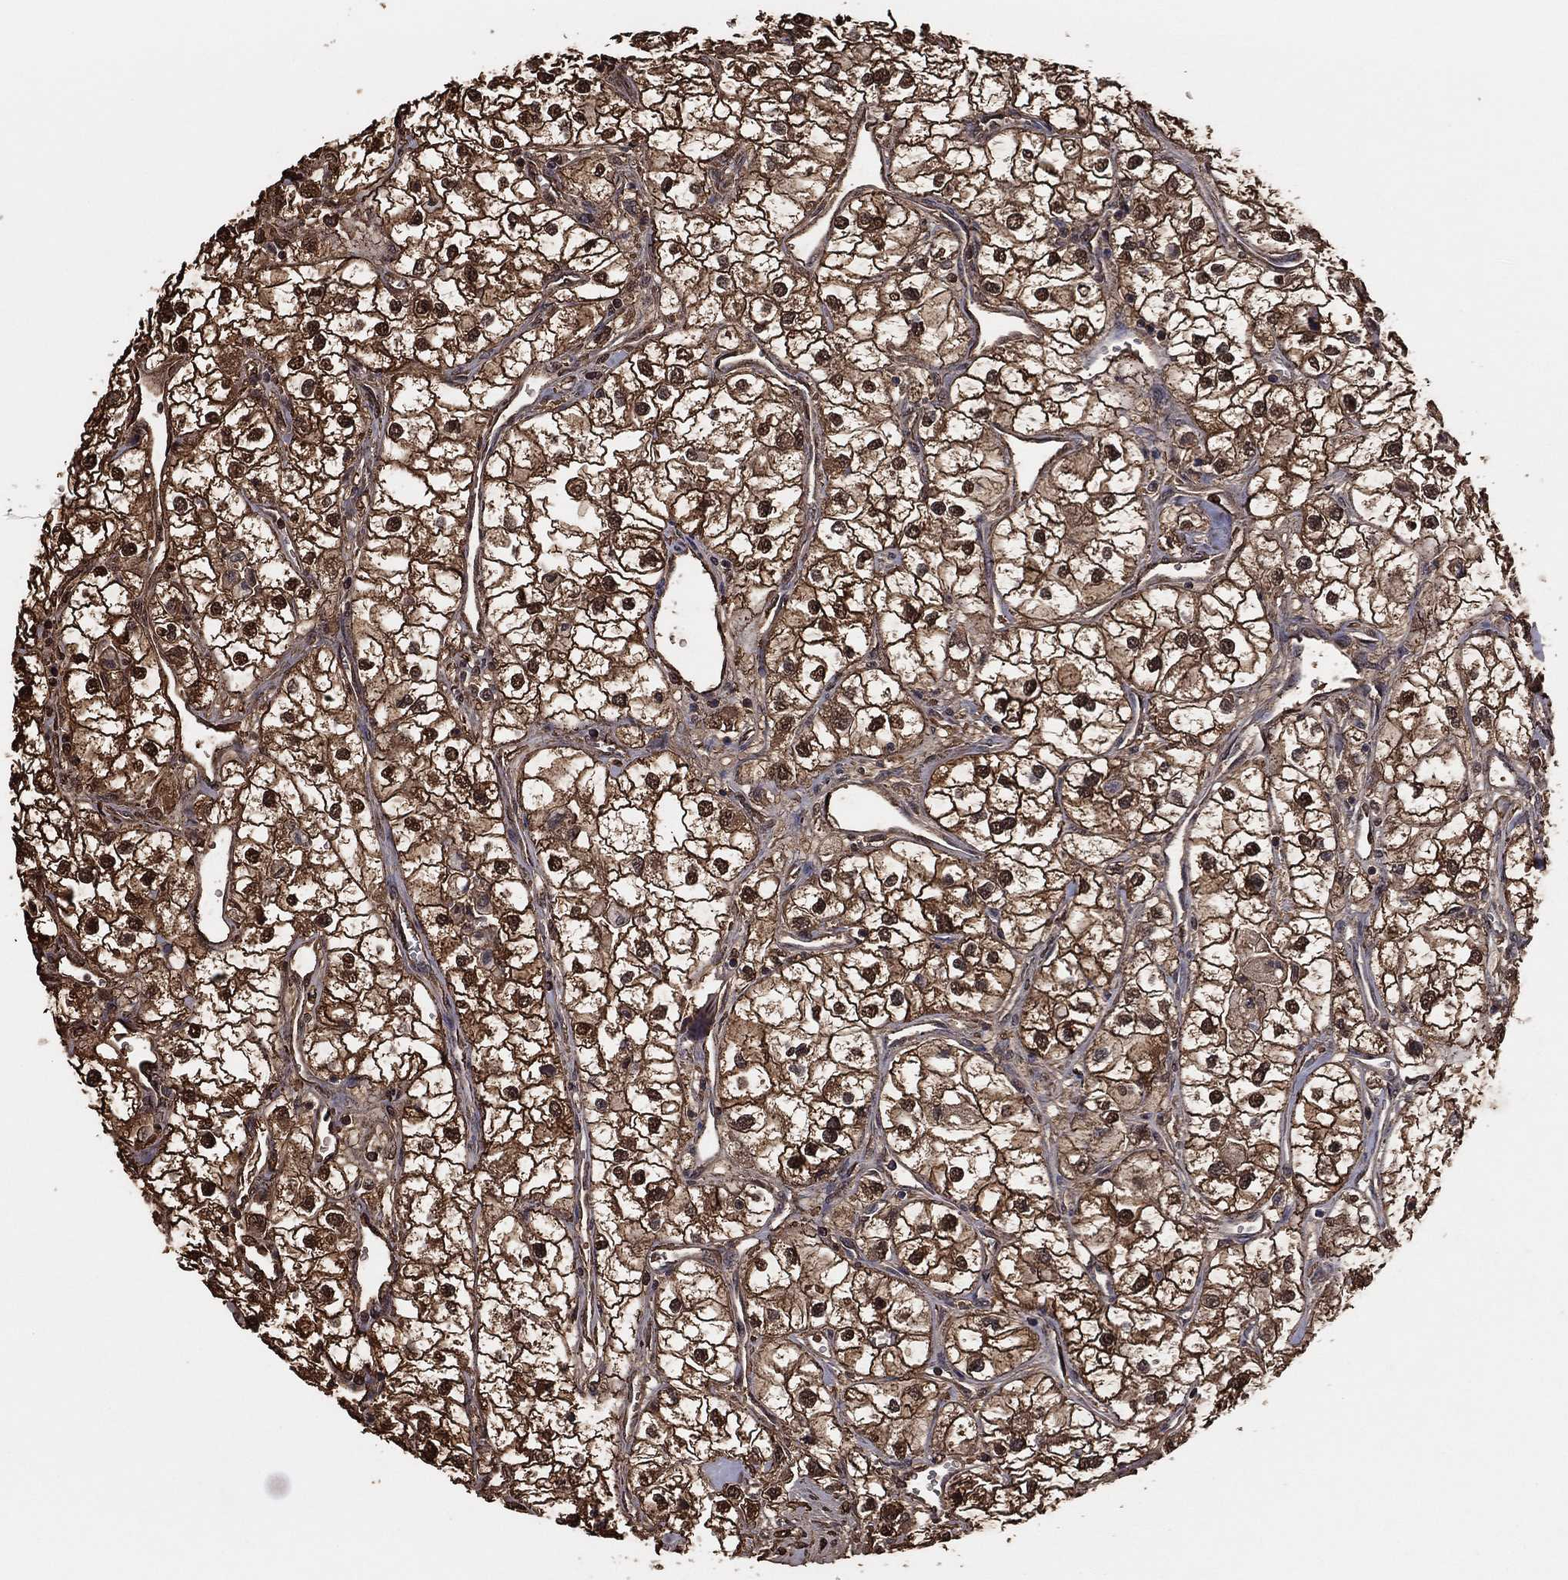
{"staining": {"intensity": "strong", "quantity": "25%-75%", "location": "cytoplasmic/membranous,nuclear"}, "tissue": "renal cancer", "cell_type": "Tumor cells", "image_type": "cancer", "snomed": [{"axis": "morphology", "description": "Adenocarcinoma, NOS"}, {"axis": "topography", "description": "Kidney"}], "caption": "Protein staining demonstrates strong cytoplasmic/membranous and nuclear positivity in approximately 25%-75% of tumor cells in renal cancer (adenocarcinoma). The staining was performed using DAB (3,3'-diaminobenzidine), with brown indicating positive protein expression. Nuclei are stained blue with hematoxylin.", "gene": "GAPDH", "patient": {"sex": "male", "age": 59}}